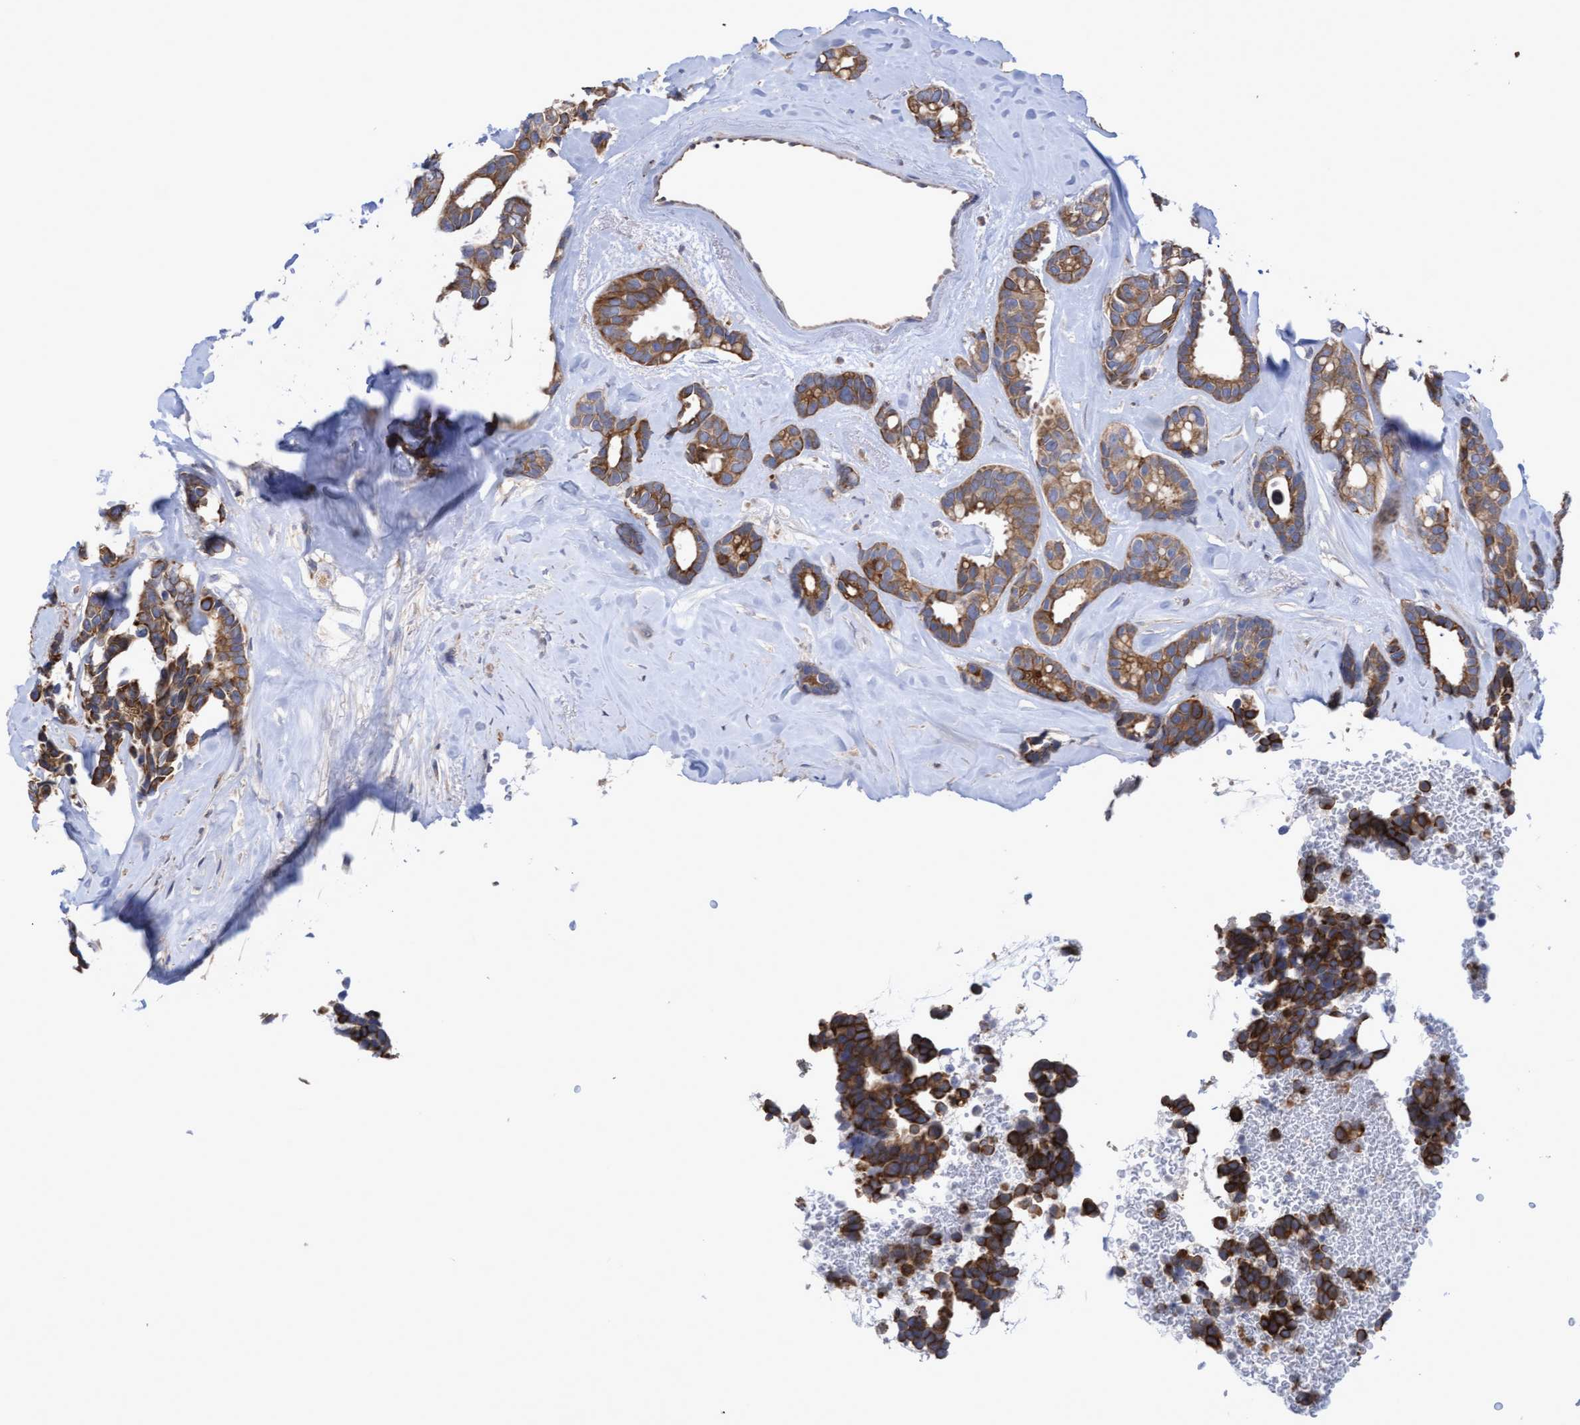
{"staining": {"intensity": "moderate", "quantity": ">75%", "location": "cytoplasmic/membranous"}, "tissue": "breast cancer", "cell_type": "Tumor cells", "image_type": "cancer", "snomed": [{"axis": "morphology", "description": "Duct carcinoma"}, {"axis": "topography", "description": "Breast"}], "caption": "IHC (DAB (3,3'-diaminobenzidine)) staining of breast cancer demonstrates moderate cytoplasmic/membranous protein expression in about >75% of tumor cells. (Stains: DAB (3,3'-diaminobenzidine) in brown, nuclei in blue, Microscopy: brightfield microscopy at high magnification).", "gene": "KRT24", "patient": {"sex": "female", "age": 87}}